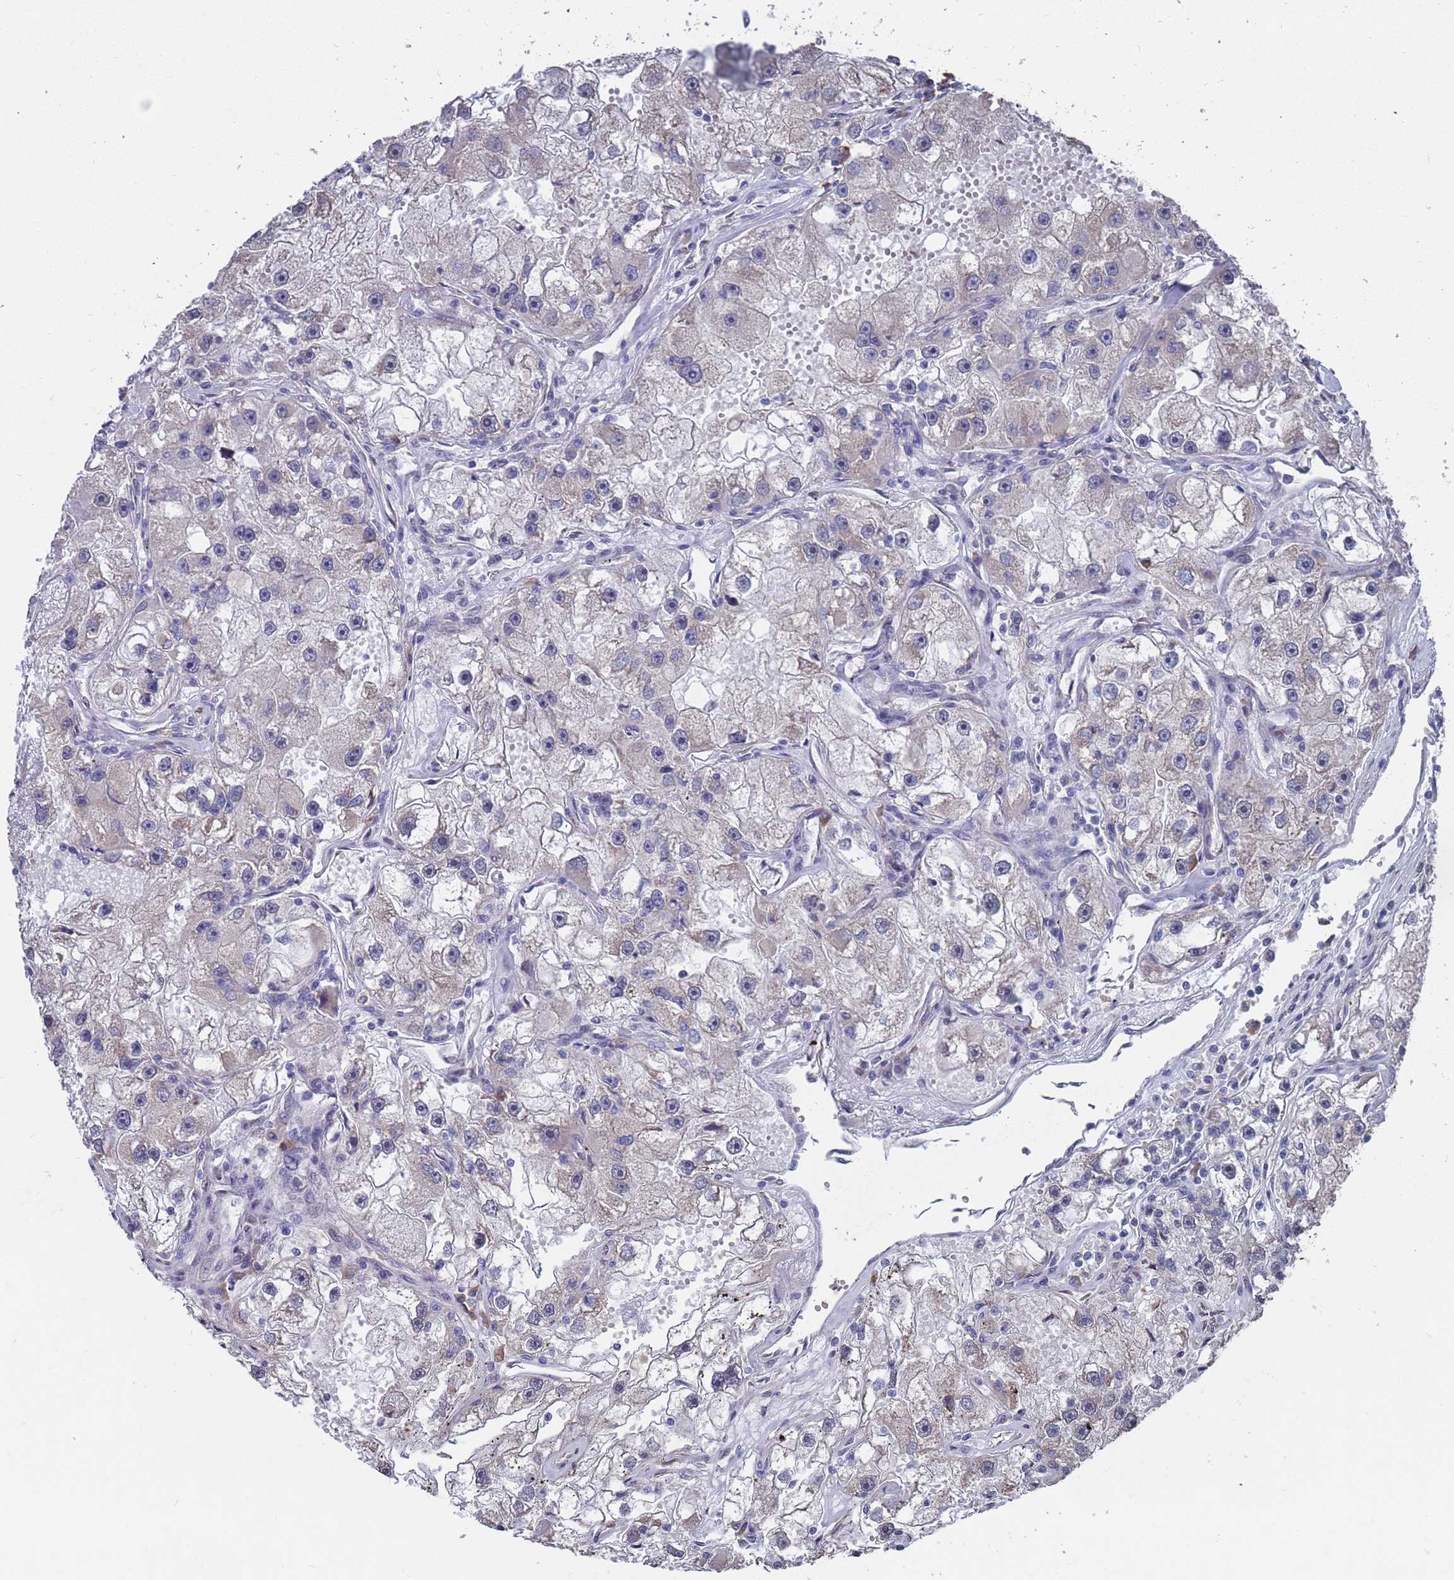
{"staining": {"intensity": "negative", "quantity": "none", "location": "none"}, "tissue": "renal cancer", "cell_type": "Tumor cells", "image_type": "cancer", "snomed": [{"axis": "morphology", "description": "Adenocarcinoma, NOS"}, {"axis": "topography", "description": "Kidney"}], "caption": "This is an immunohistochemistry (IHC) micrograph of renal cancer. There is no staining in tumor cells.", "gene": "CFAP119", "patient": {"sex": "male", "age": 63}}